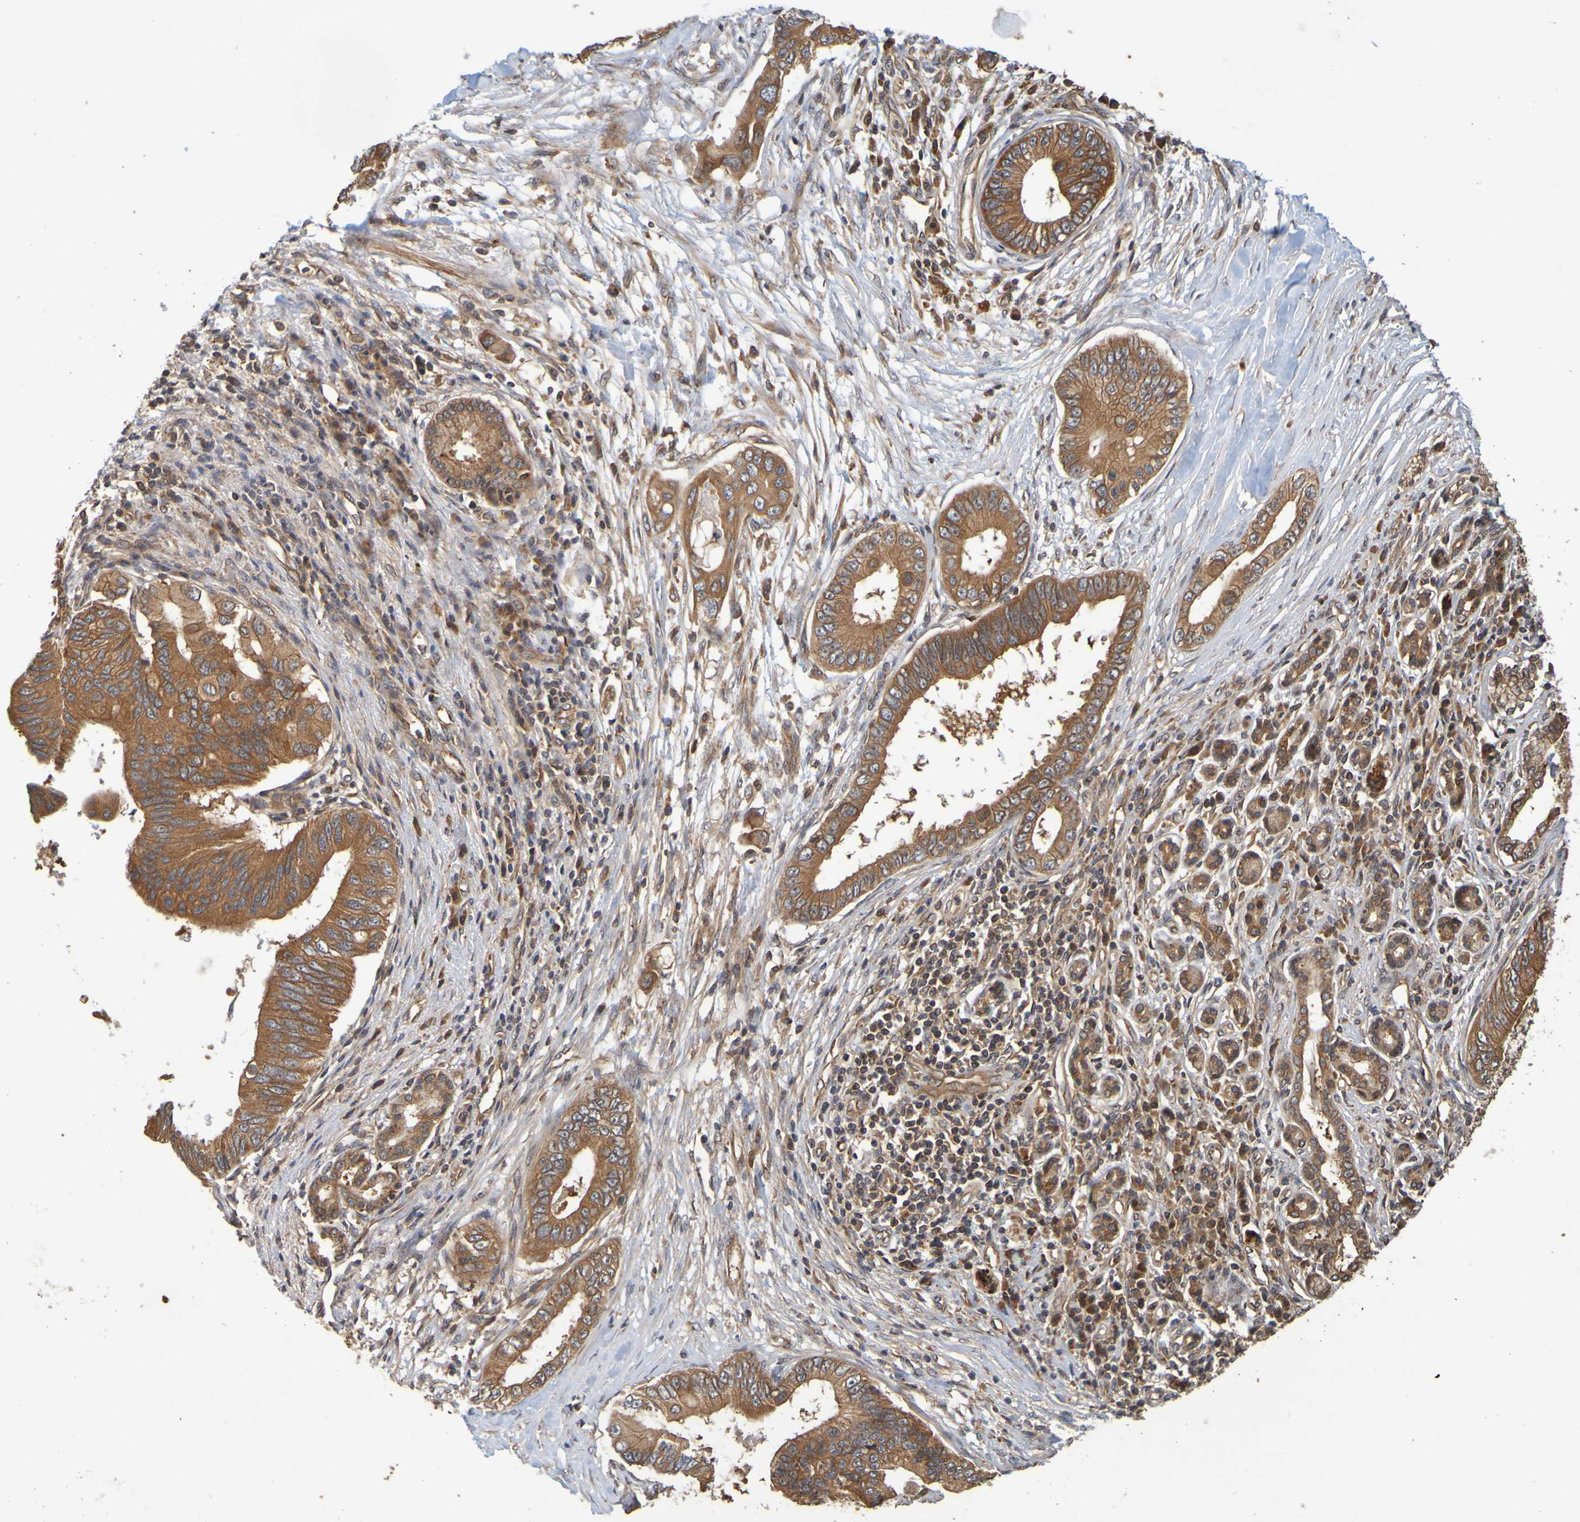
{"staining": {"intensity": "strong", "quantity": ">75%", "location": "cytoplasmic/membranous"}, "tissue": "pancreatic cancer", "cell_type": "Tumor cells", "image_type": "cancer", "snomed": [{"axis": "morphology", "description": "Adenocarcinoma, NOS"}, {"axis": "topography", "description": "Pancreas"}], "caption": "Human adenocarcinoma (pancreatic) stained with a brown dye shows strong cytoplasmic/membranous positive positivity in about >75% of tumor cells.", "gene": "OCRL", "patient": {"sex": "male", "age": 77}}